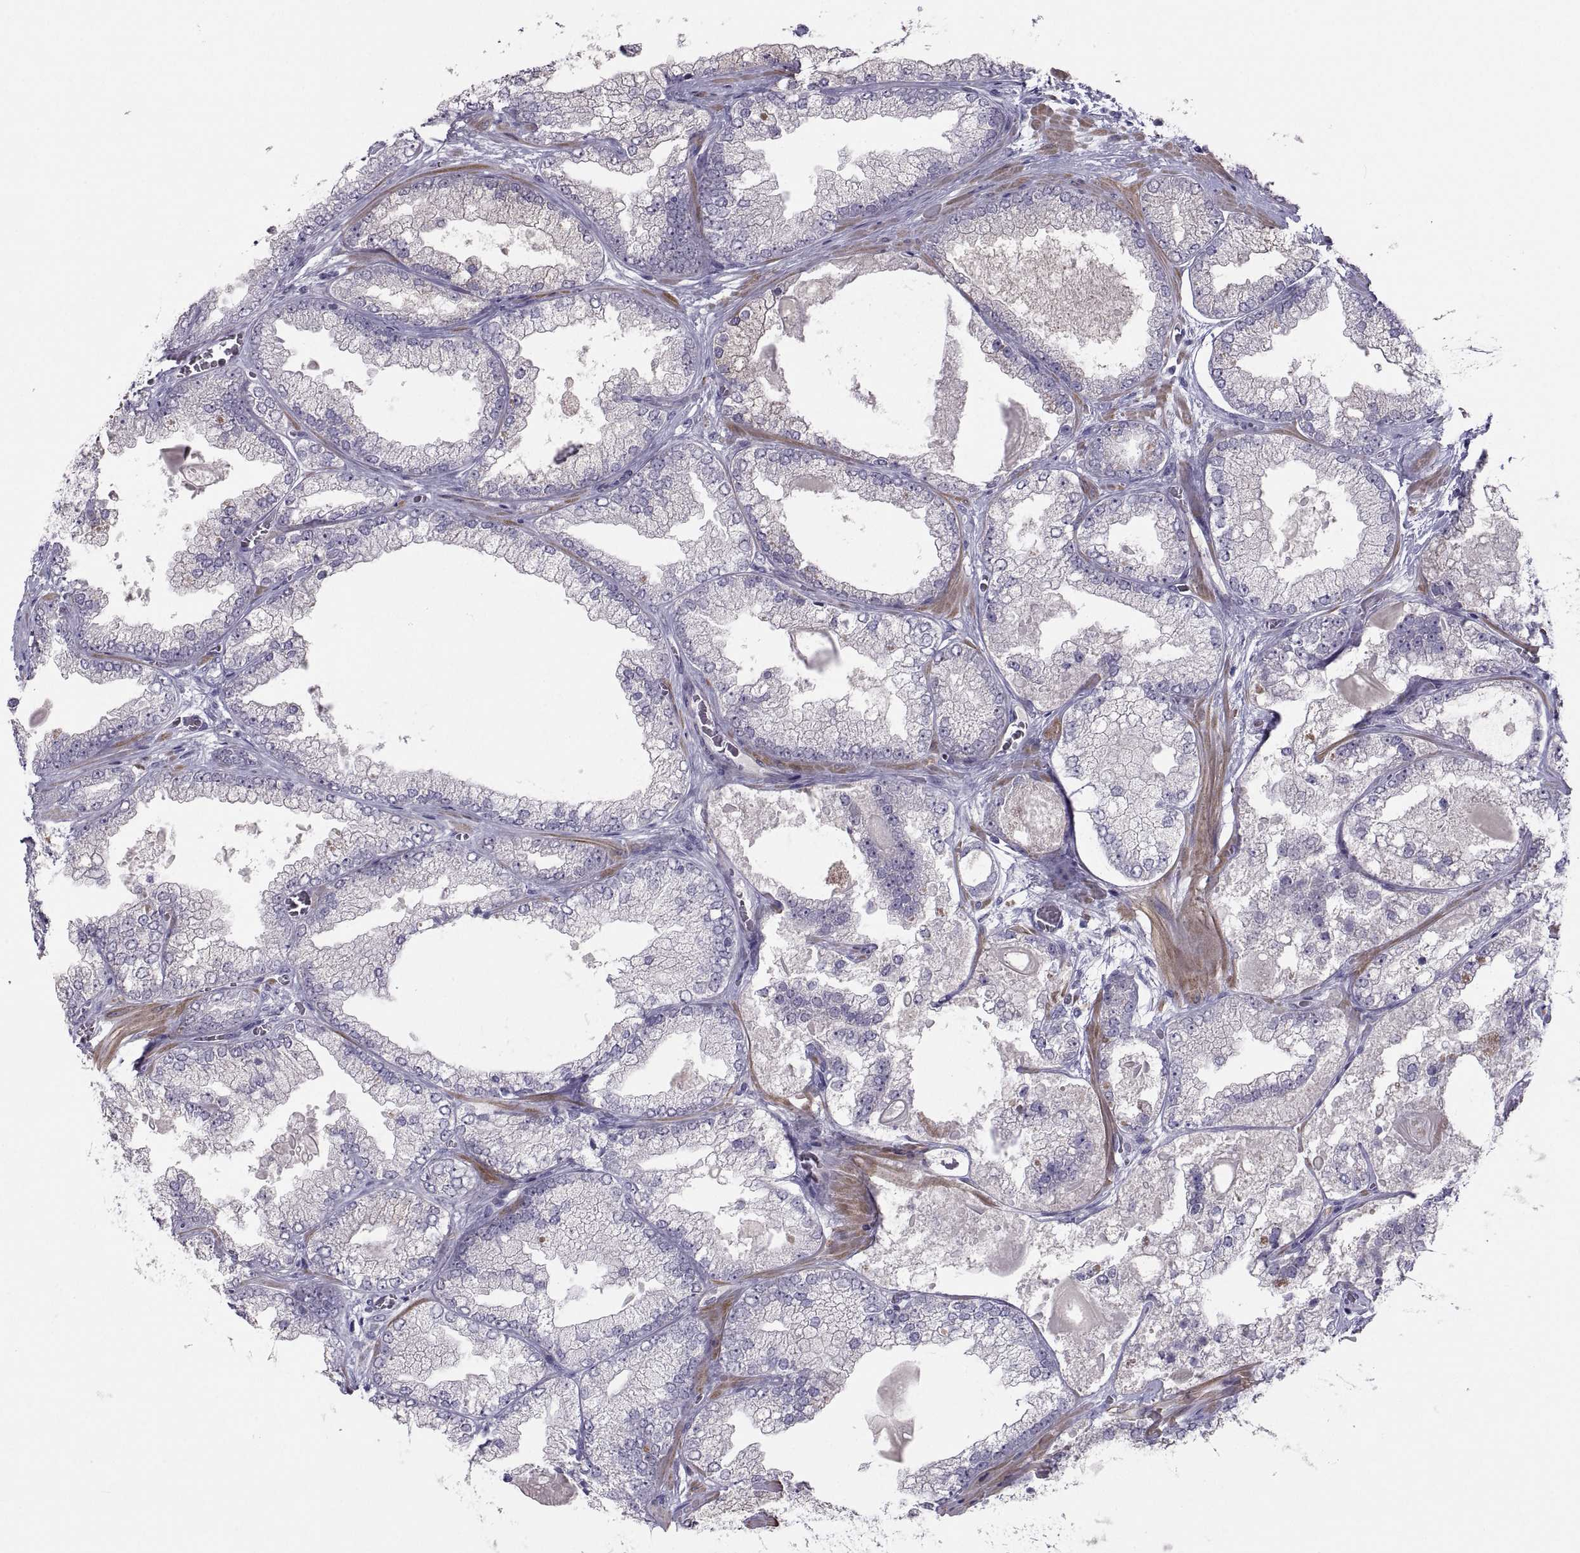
{"staining": {"intensity": "negative", "quantity": "none", "location": "none"}, "tissue": "prostate cancer", "cell_type": "Tumor cells", "image_type": "cancer", "snomed": [{"axis": "morphology", "description": "Adenocarcinoma, Low grade"}, {"axis": "topography", "description": "Prostate"}], "caption": "An image of human low-grade adenocarcinoma (prostate) is negative for staining in tumor cells.", "gene": "IGSF1", "patient": {"sex": "male", "age": 57}}